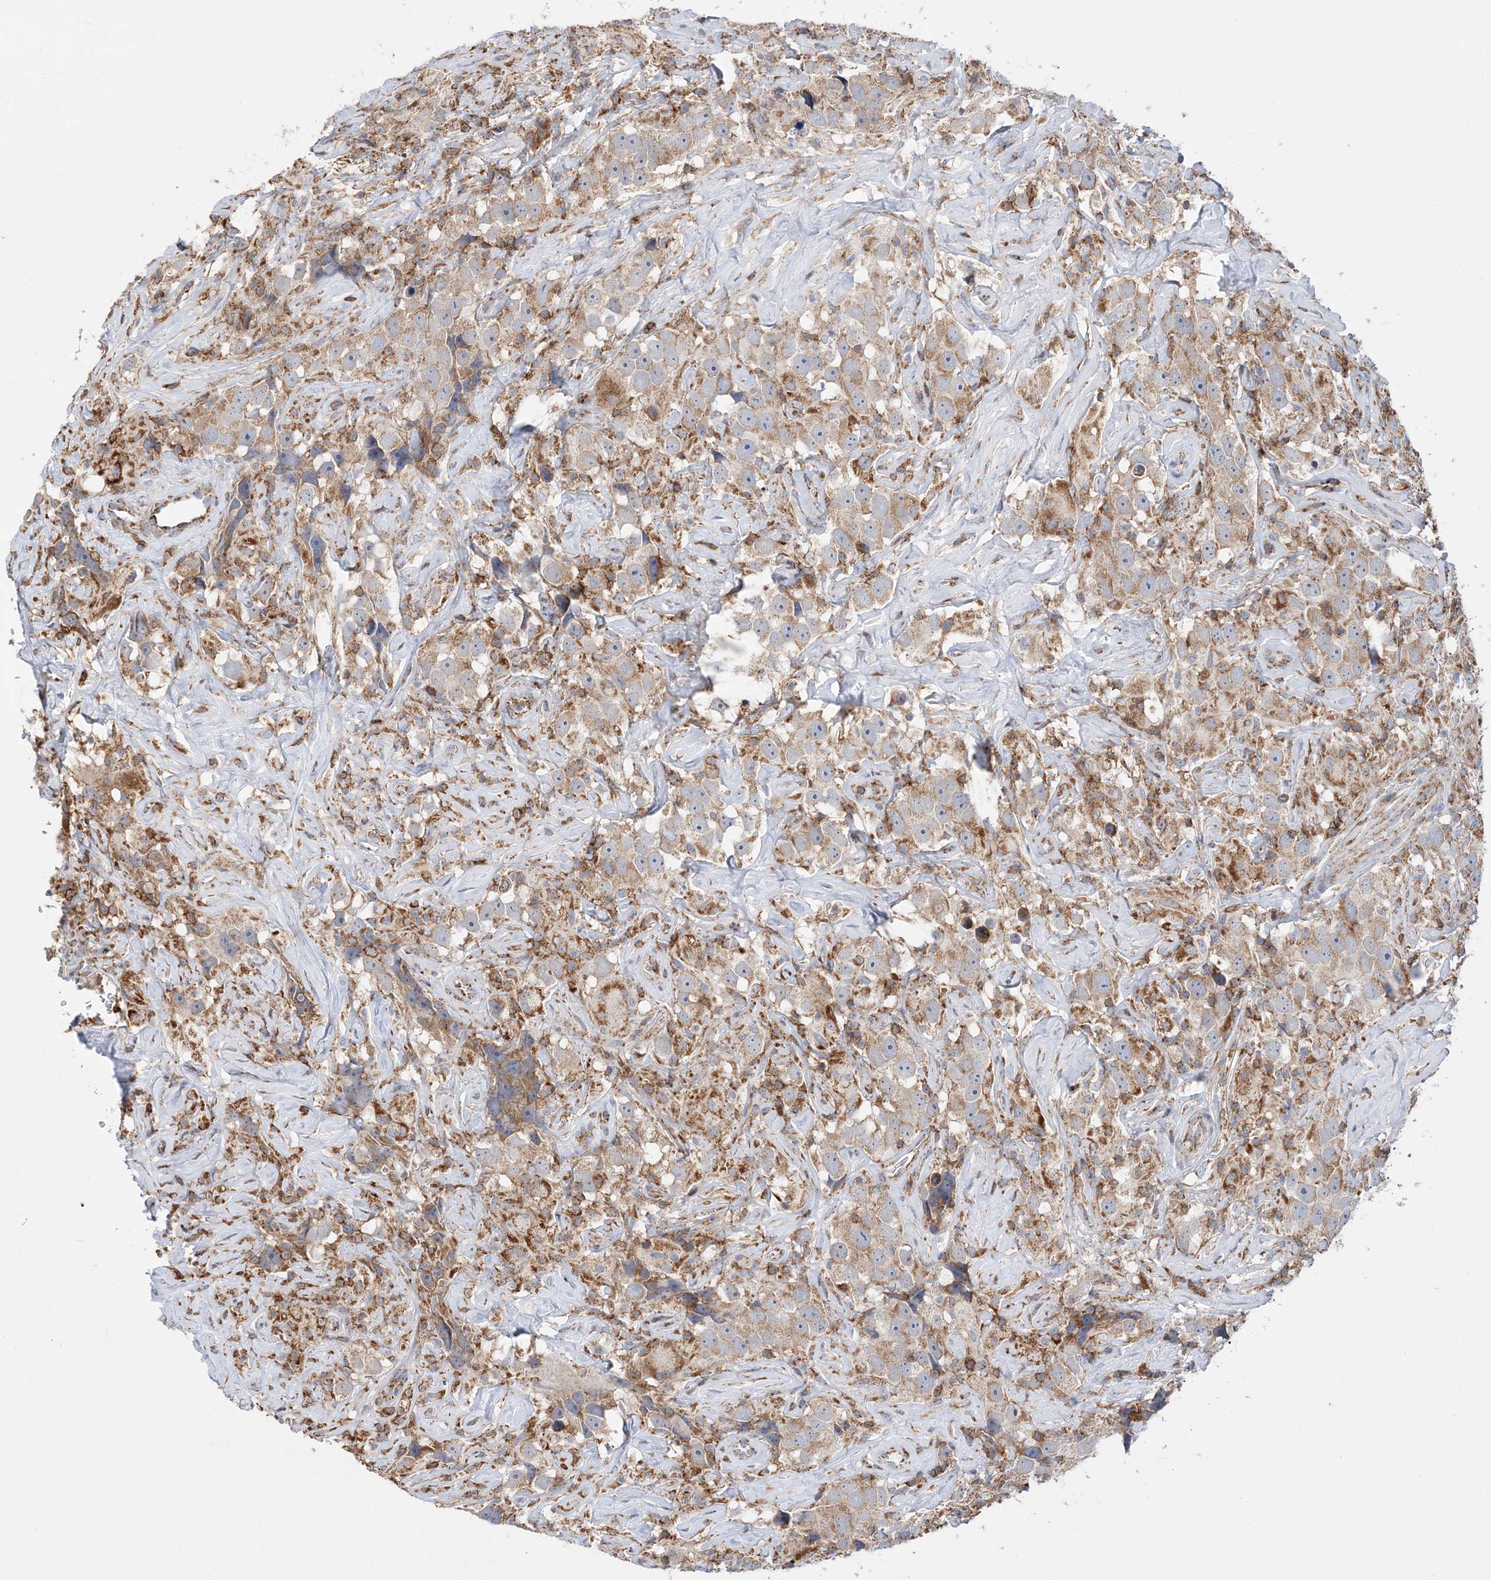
{"staining": {"intensity": "moderate", "quantity": ">75%", "location": "cytoplasmic/membranous"}, "tissue": "testis cancer", "cell_type": "Tumor cells", "image_type": "cancer", "snomed": [{"axis": "morphology", "description": "Seminoma, NOS"}, {"axis": "topography", "description": "Testis"}], "caption": "Immunohistochemistry (IHC) histopathology image of neoplastic tissue: testis cancer (seminoma) stained using immunohistochemistry reveals medium levels of moderate protein expression localized specifically in the cytoplasmic/membranous of tumor cells, appearing as a cytoplasmic/membranous brown color.", "gene": "TTC32", "patient": {"sex": "male", "age": 49}}